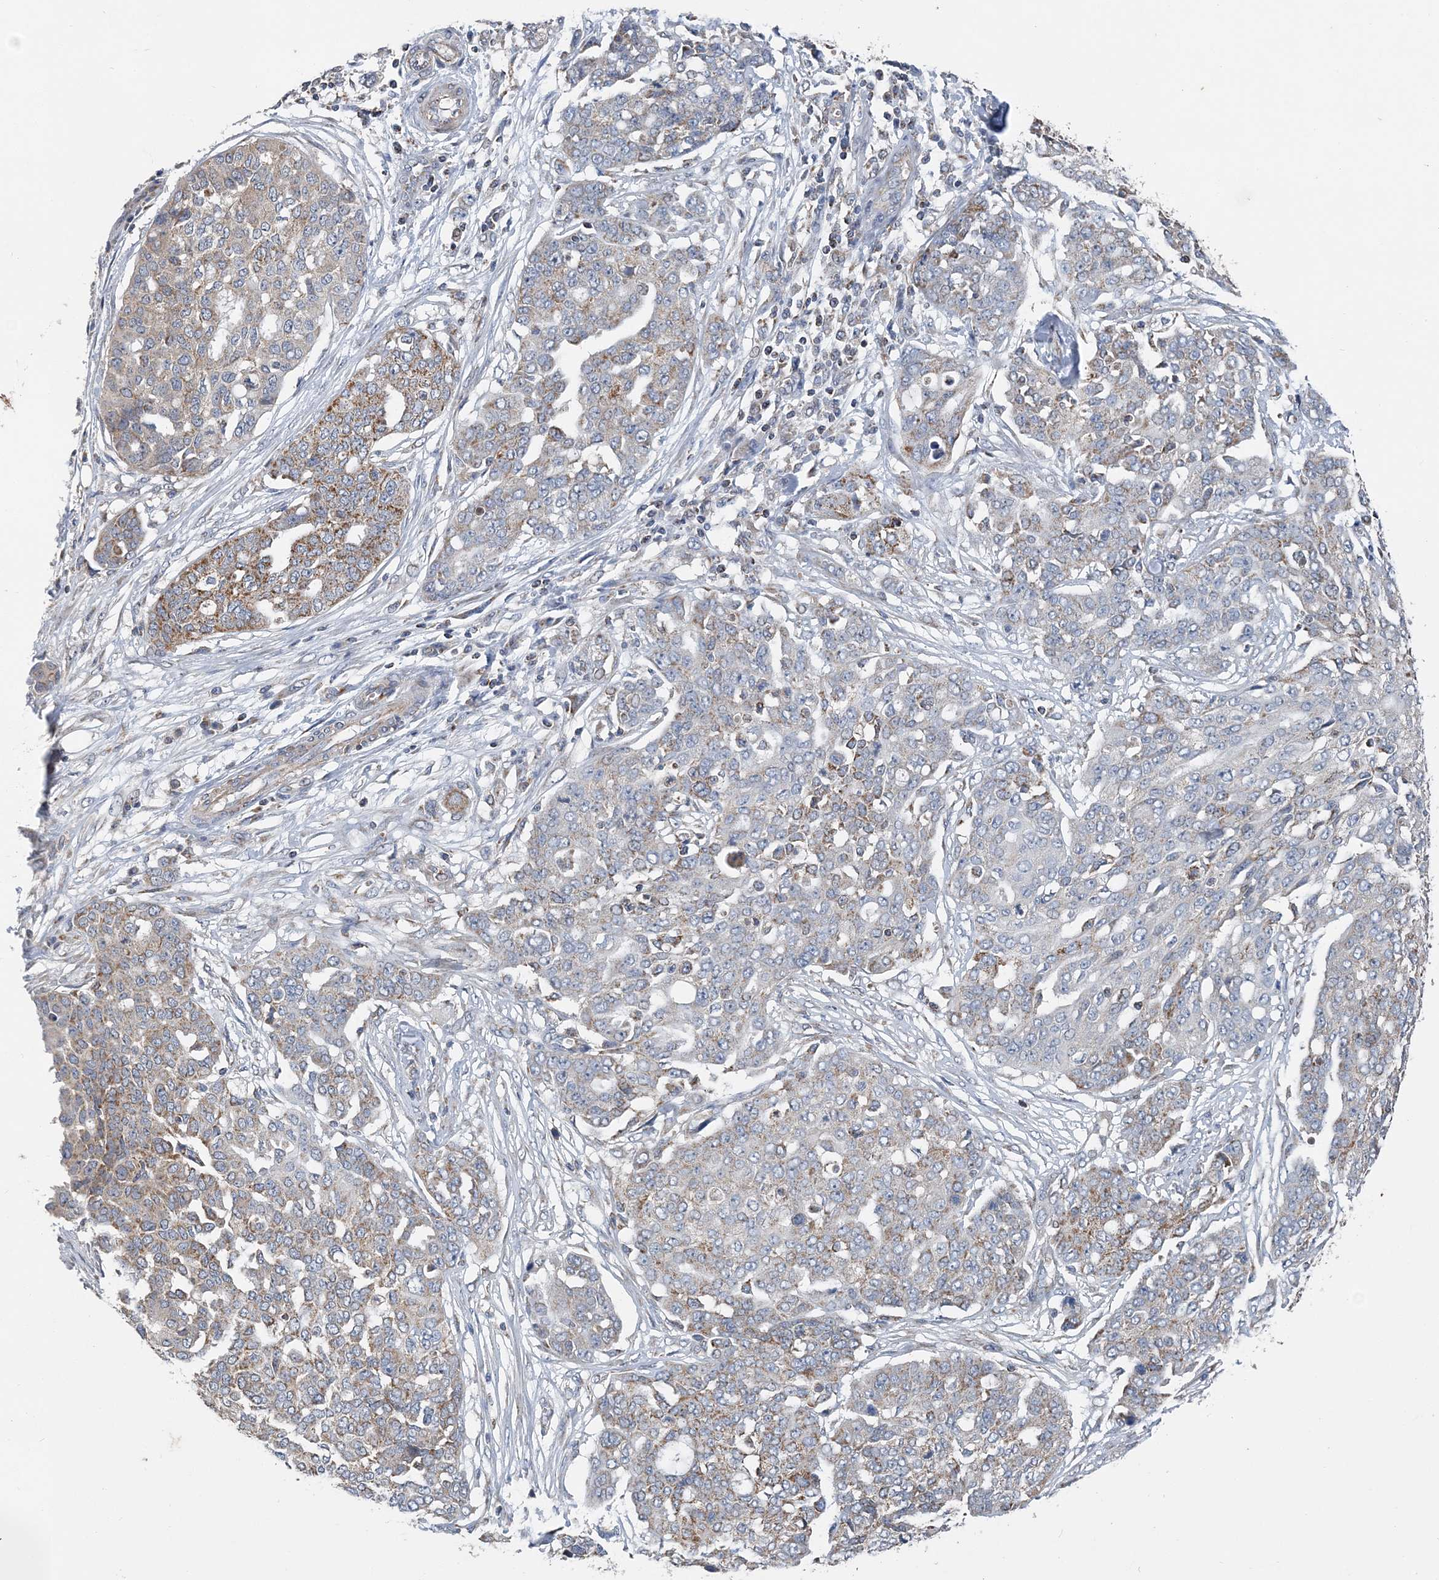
{"staining": {"intensity": "moderate", "quantity": "25%-75%", "location": "cytoplasmic/membranous"}, "tissue": "ovarian cancer", "cell_type": "Tumor cells", "image_type": "cancer", "snomed": [{"axis": "morphology", "description": "Cystadenocarcinoma, serous, NOS"}, {"axis": "topography", "description": "Soft tissue"}, {"axis": "topography", "description": "Ovary"}], "caption": "There is medium levels of moderate cytoplasmic/membranous expression in tumor cells of serous cystadenocarcinoma (ovarian), as demonstrated by immunohistochemical staining (brown color).", "gene": "SPRY2", "patient": {"sex": "female", "age": 57}}